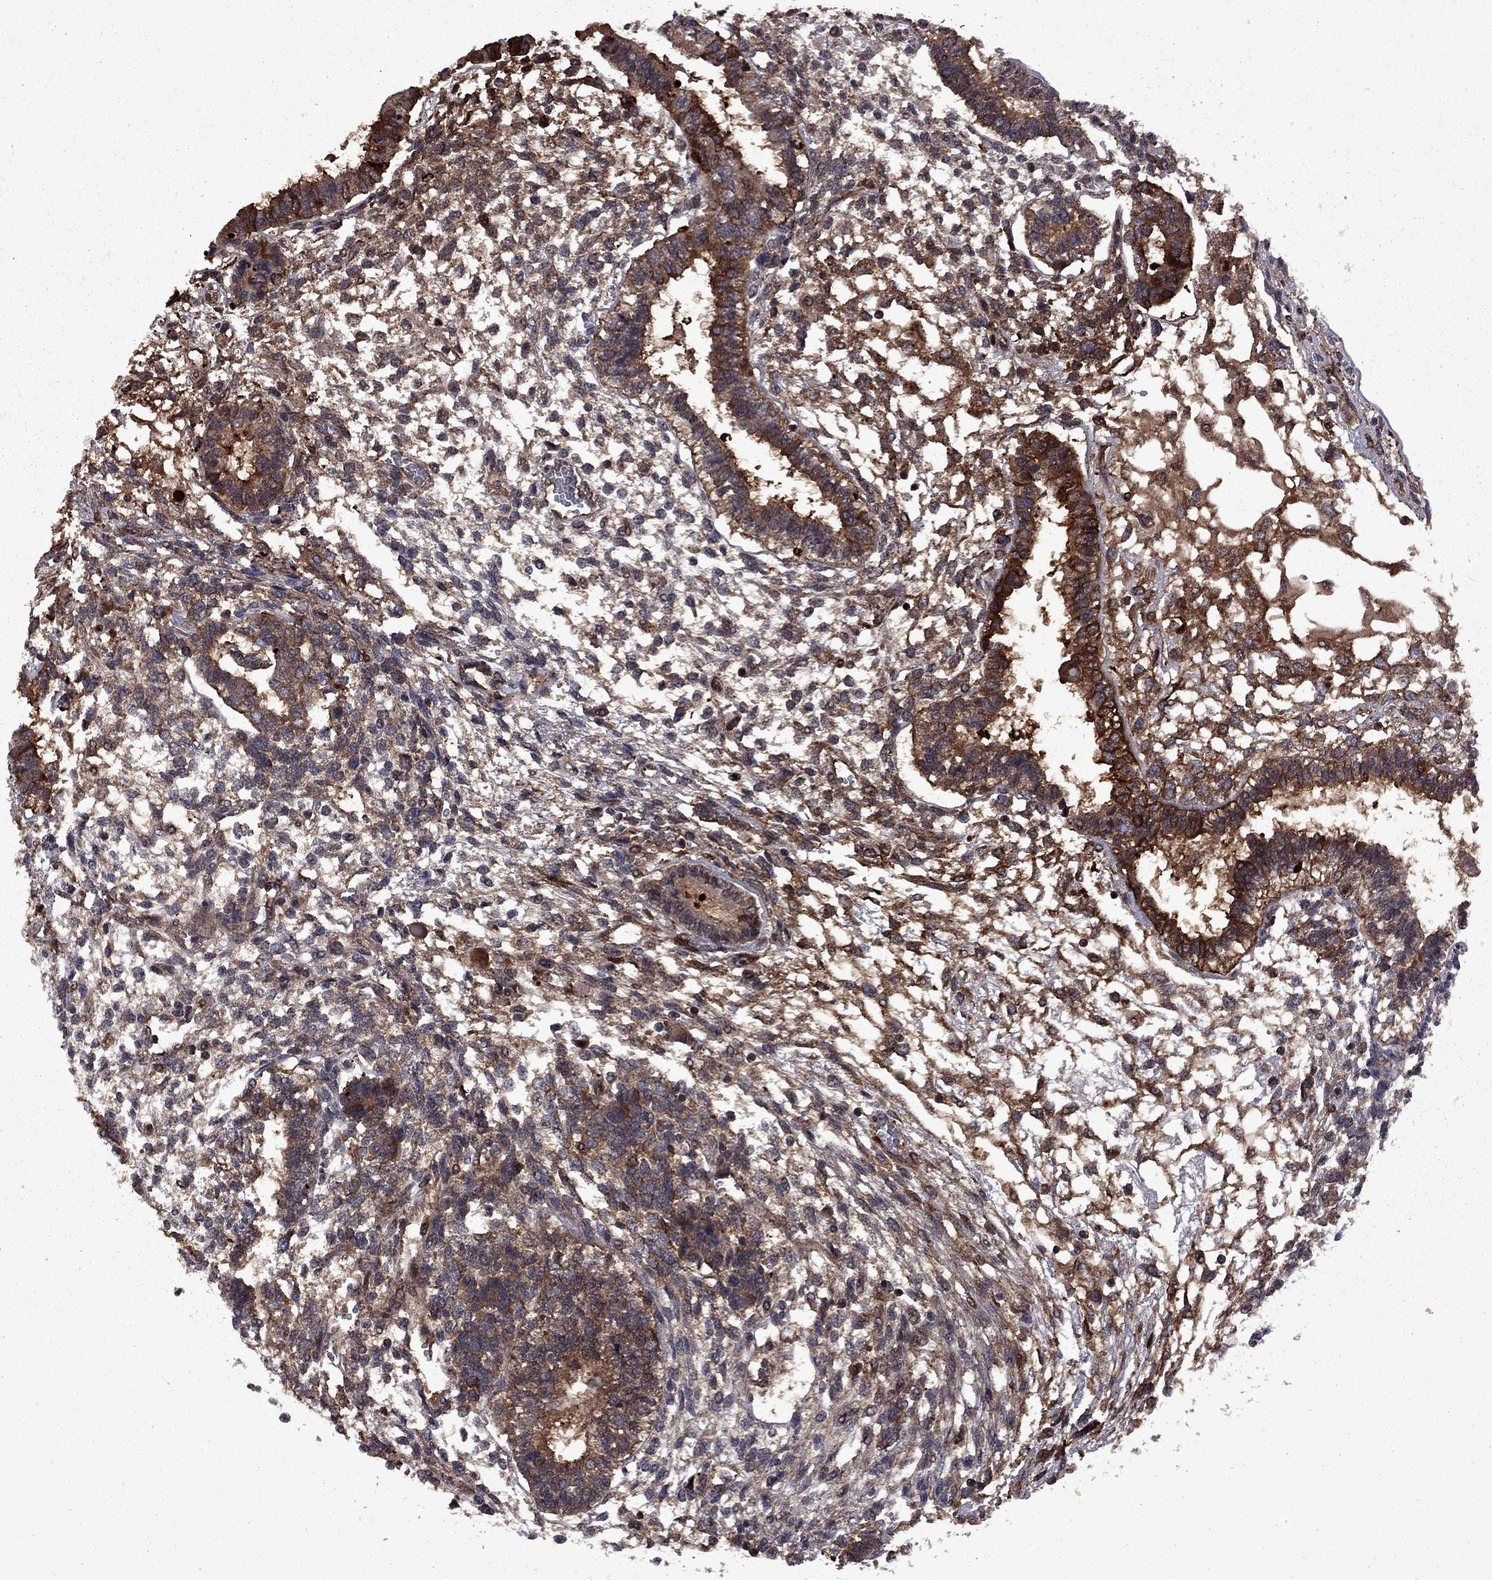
{"staining": {"intensity": "strong", "quantity": ">75%", "location": "cytoplasmic/membranous"}, "tissue": "testis cancer", "cell_type": "Tumor cells", "image_type": "cancer", "snomed": [{"axis": "morphology", "description": "Carcinoma, Embryonal, NOS"}, {"axis": "topography", "description": "Testis"}], "caption": "This is a histology image of immunohistochemistry staining of testis cancer, which shows strong positivity in the cytoplasmic/membranous of tumor cells.", "gene": "IPP", "patient": {"sex": "male", "age": 37}}